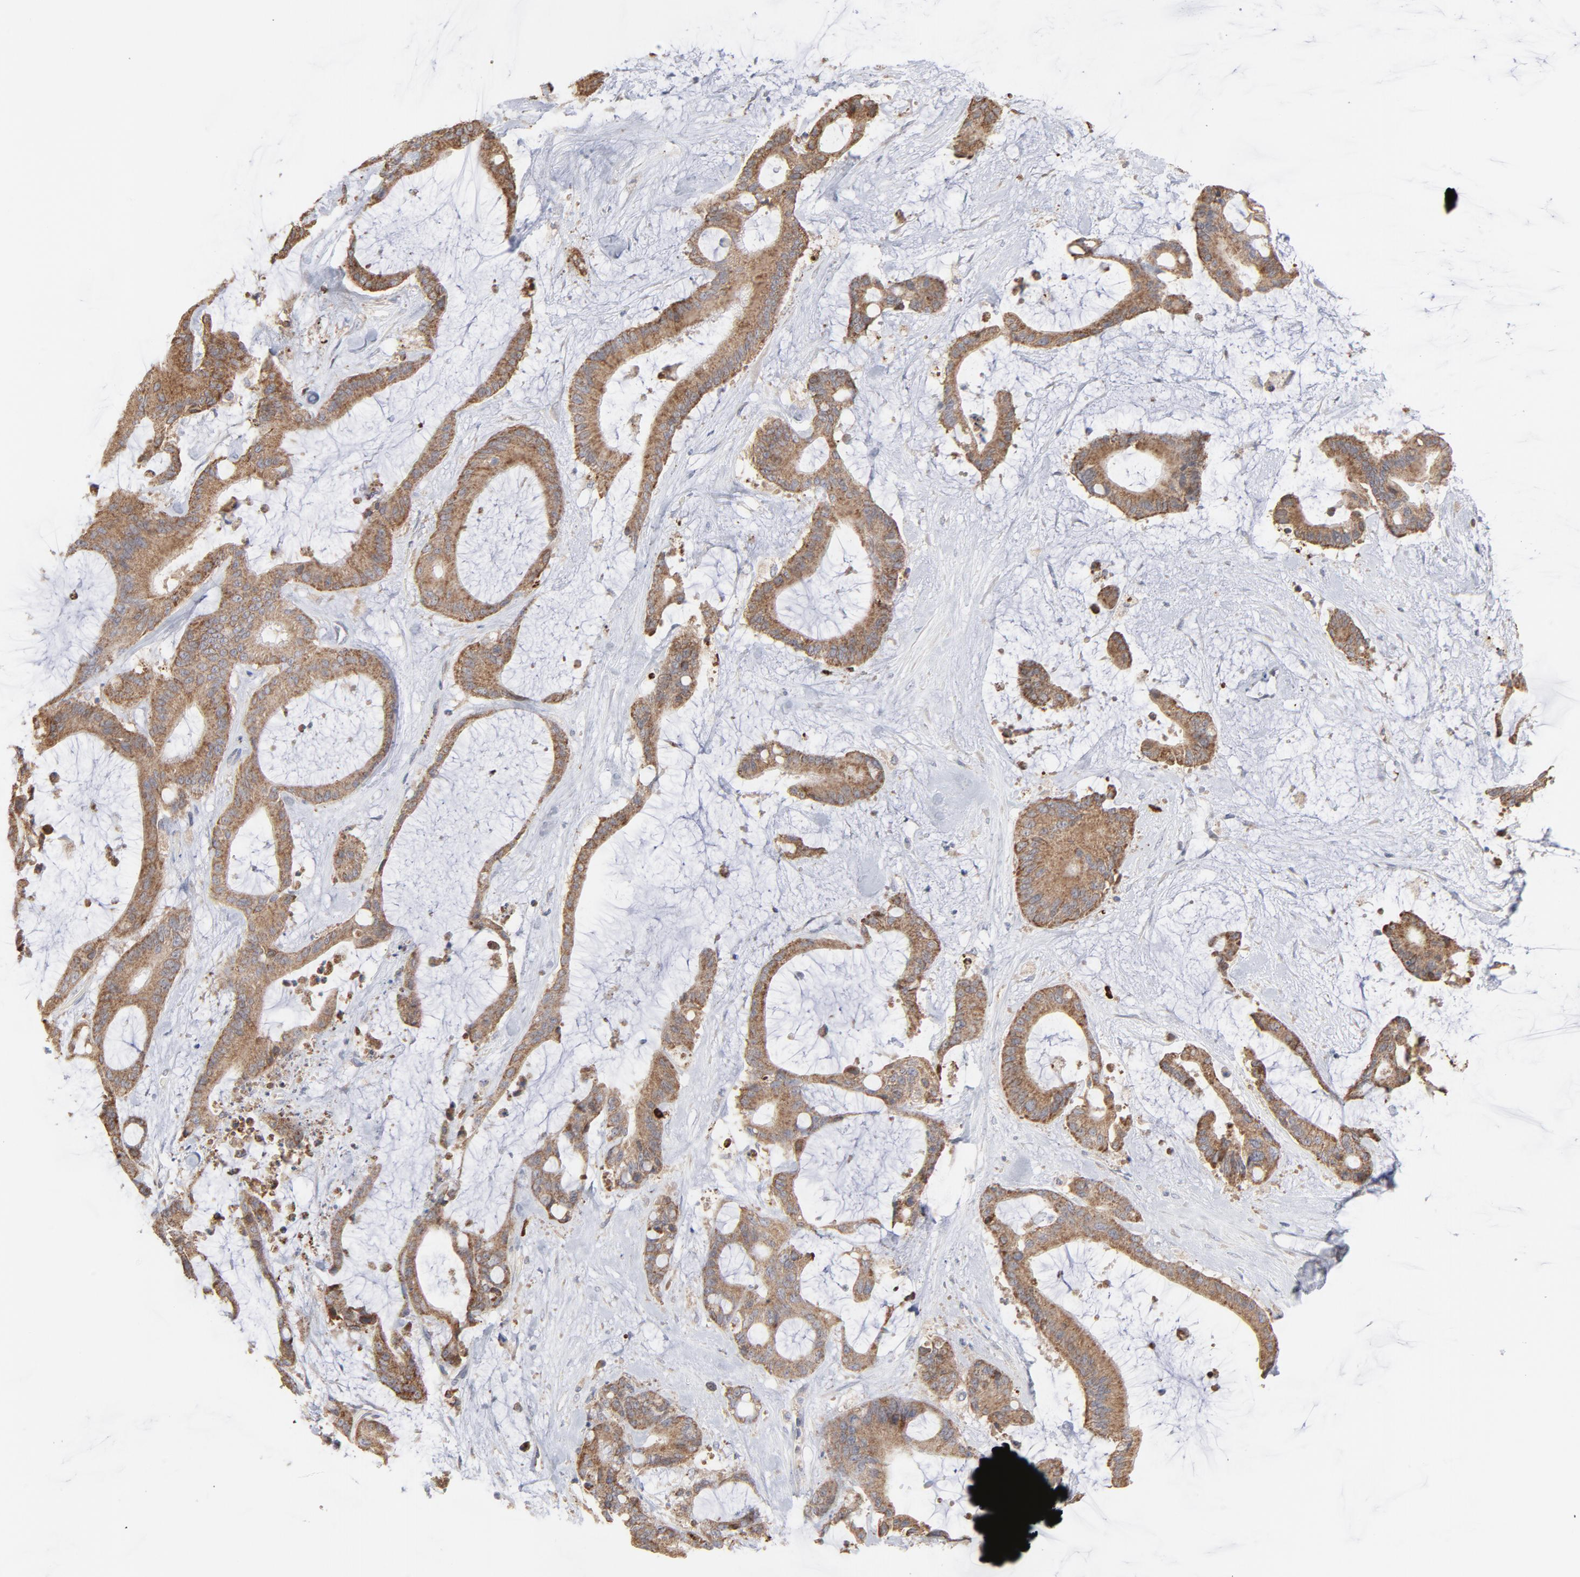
{"staining": {"intensity": "moderate", "quantity": ">75%", "location": "cytoplasmic/membranous"}, "tissue": "liver cancer", "cell_type": "Tumor cells", "image_type": "cancer", "snomed": [{"axis": "morphology", "description": "Cholangiocarcinoma"}, {"axis": "topography", "description": "Liver"}], "caption": "IHC (DAB (3,3'-diaminobenzidine)) staining of liver cancer (cholangiocarcinoma) shows moderate cytoplasmic/membranous protein expression in approximately >75% of tumor cells. Using DAB (3,3'-diaminobenzidine) (brown) and hematoxylin (blue) stains, captured at high magnification using brightfield microscopy.", "gene": "PPFIBP2", "patient": {"sex": "female", "age": 73}}